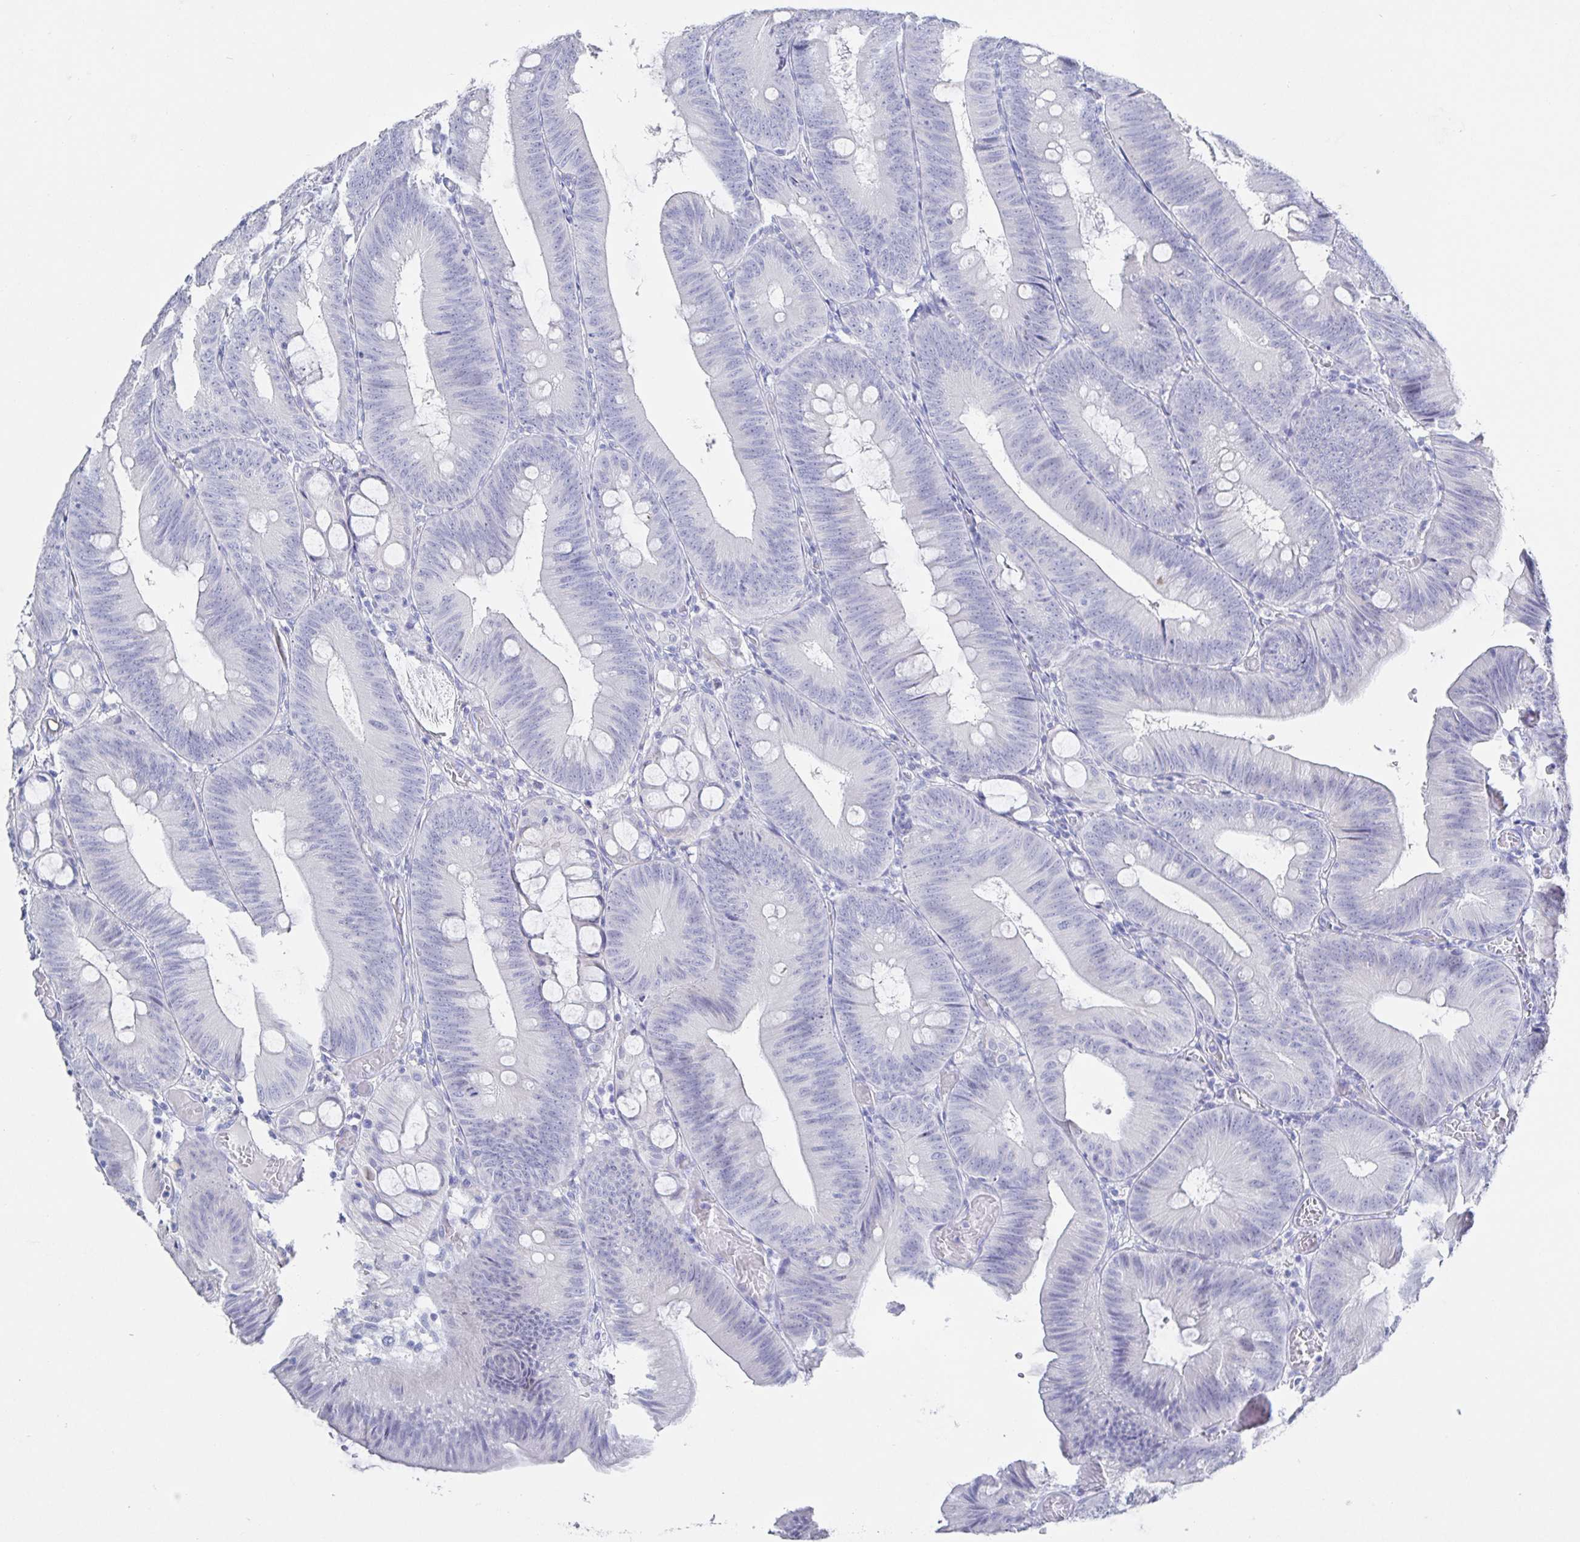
{"staining": {"intensity": "negative", "quantity": "none", "location": "none"}, "tissue": "colorectal cancer", "cell_type": "Tumor cells", "image_type": "cancer", "snomed": [{"axis": "morphology", "description": "Adenocarcinoma, NOS"}, {"axis": "topography", "description": "Colon"}], "caption": "This photomicrograph is of colorectal cancer stained with immunohistochemistry (IHC) to label a protein in brown with the nuclei are counter-stained blue. There is no staining in tumor cells.", "gene": "KCNH6", "patient": {"sex": "male", "age": 84}}